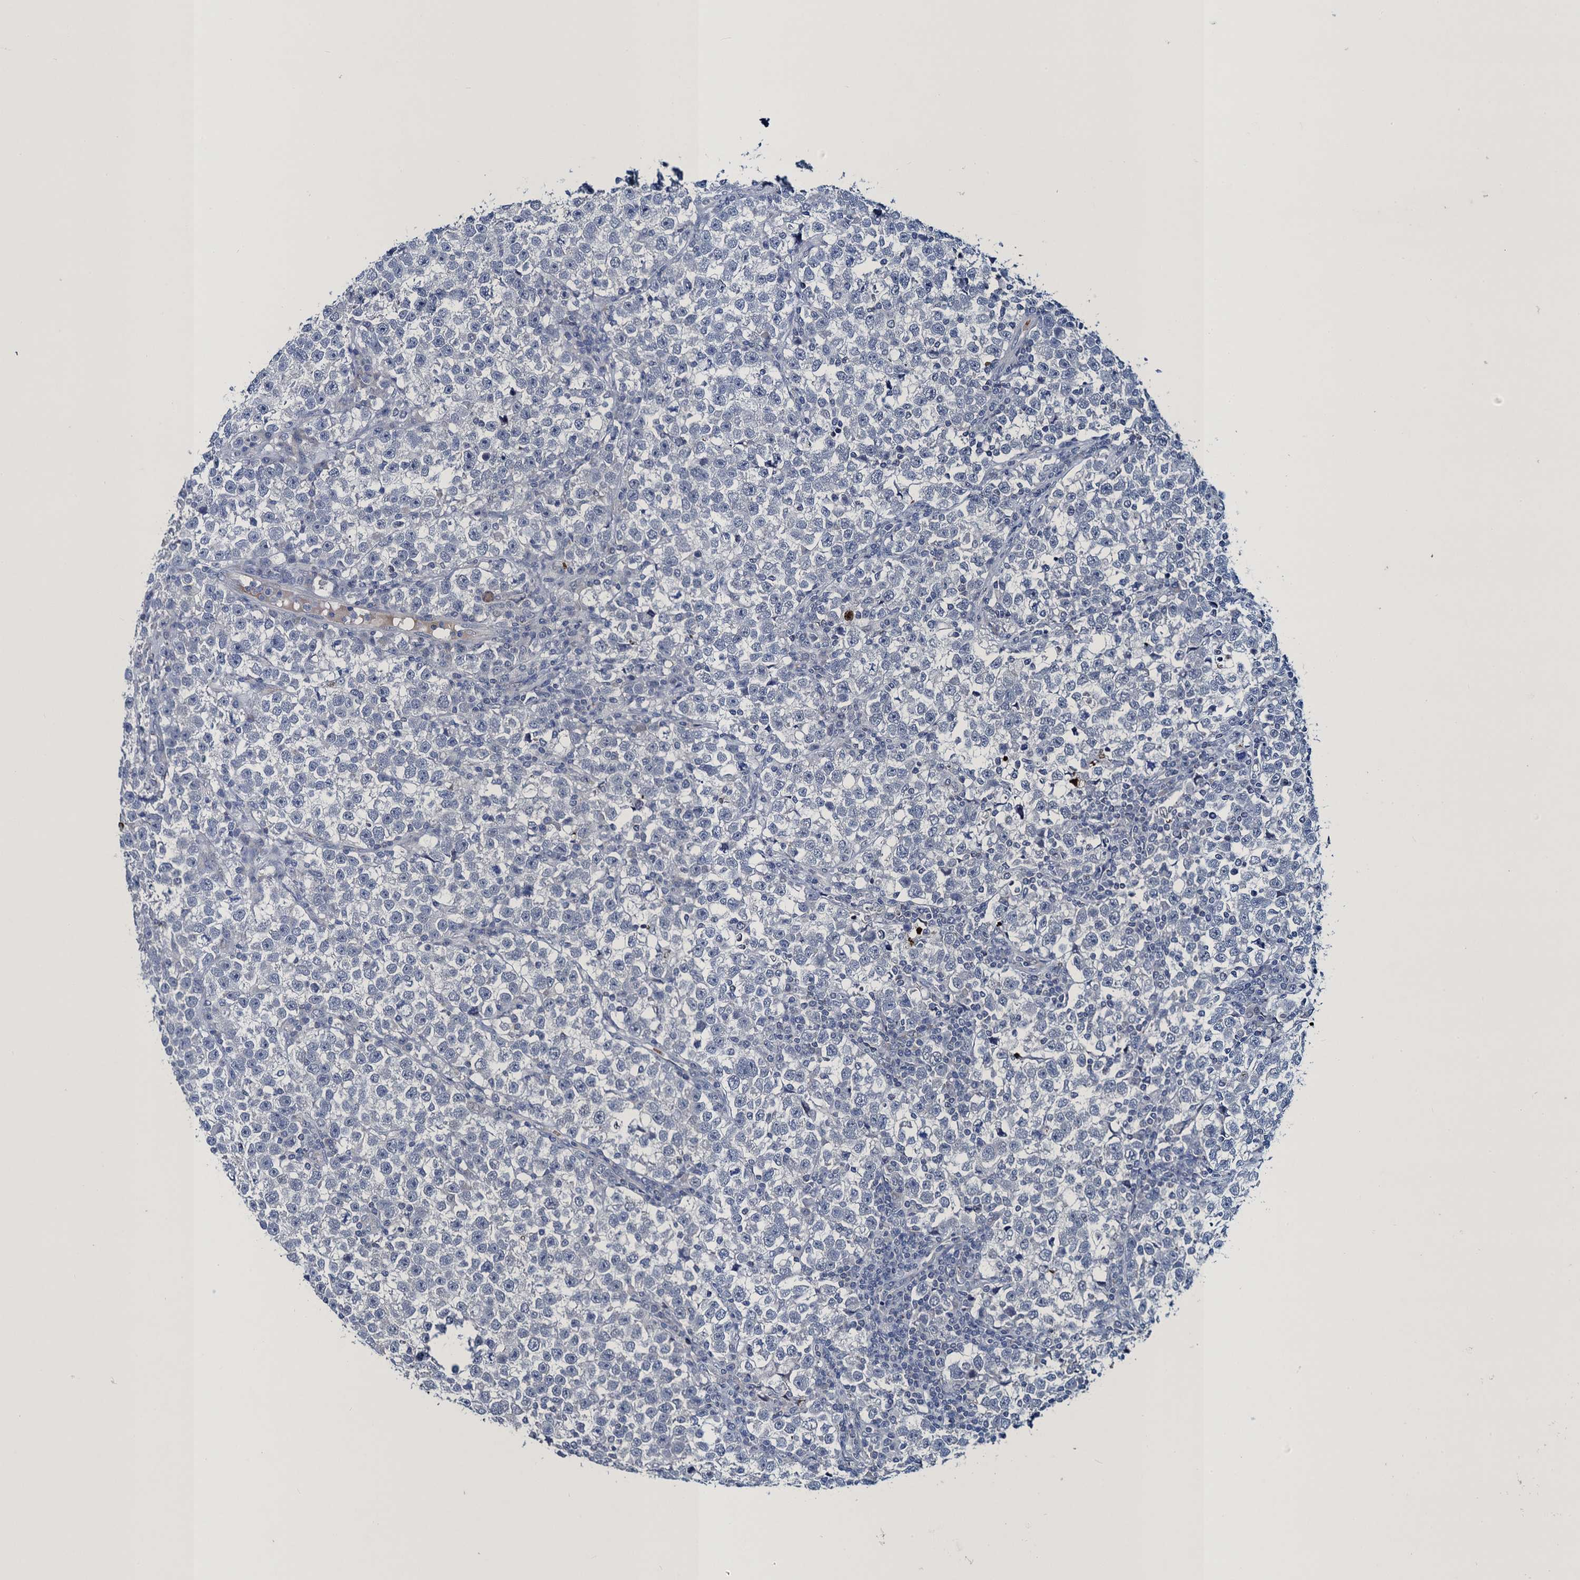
{"staining": {"intensity": "negative", "quantity": "none", "location": "none"}, "tissue": "testis cancer", "cell_type": "Tumor cells", "image_type": "cancer", "snomed": [{"axis": "morphology", "description": "Normal tissue, NOS"}, {"axis": "morphology", "description": "Seminoma, NOS"}, {"axis": "topography", "description": "Testis"}], "caption": "Seminoma (testis) was stained to show a protein in brown. There is no significant staining in tumor cells.", "gene": "ATOSA", "patient": {"sex": "male", "age": 43}}